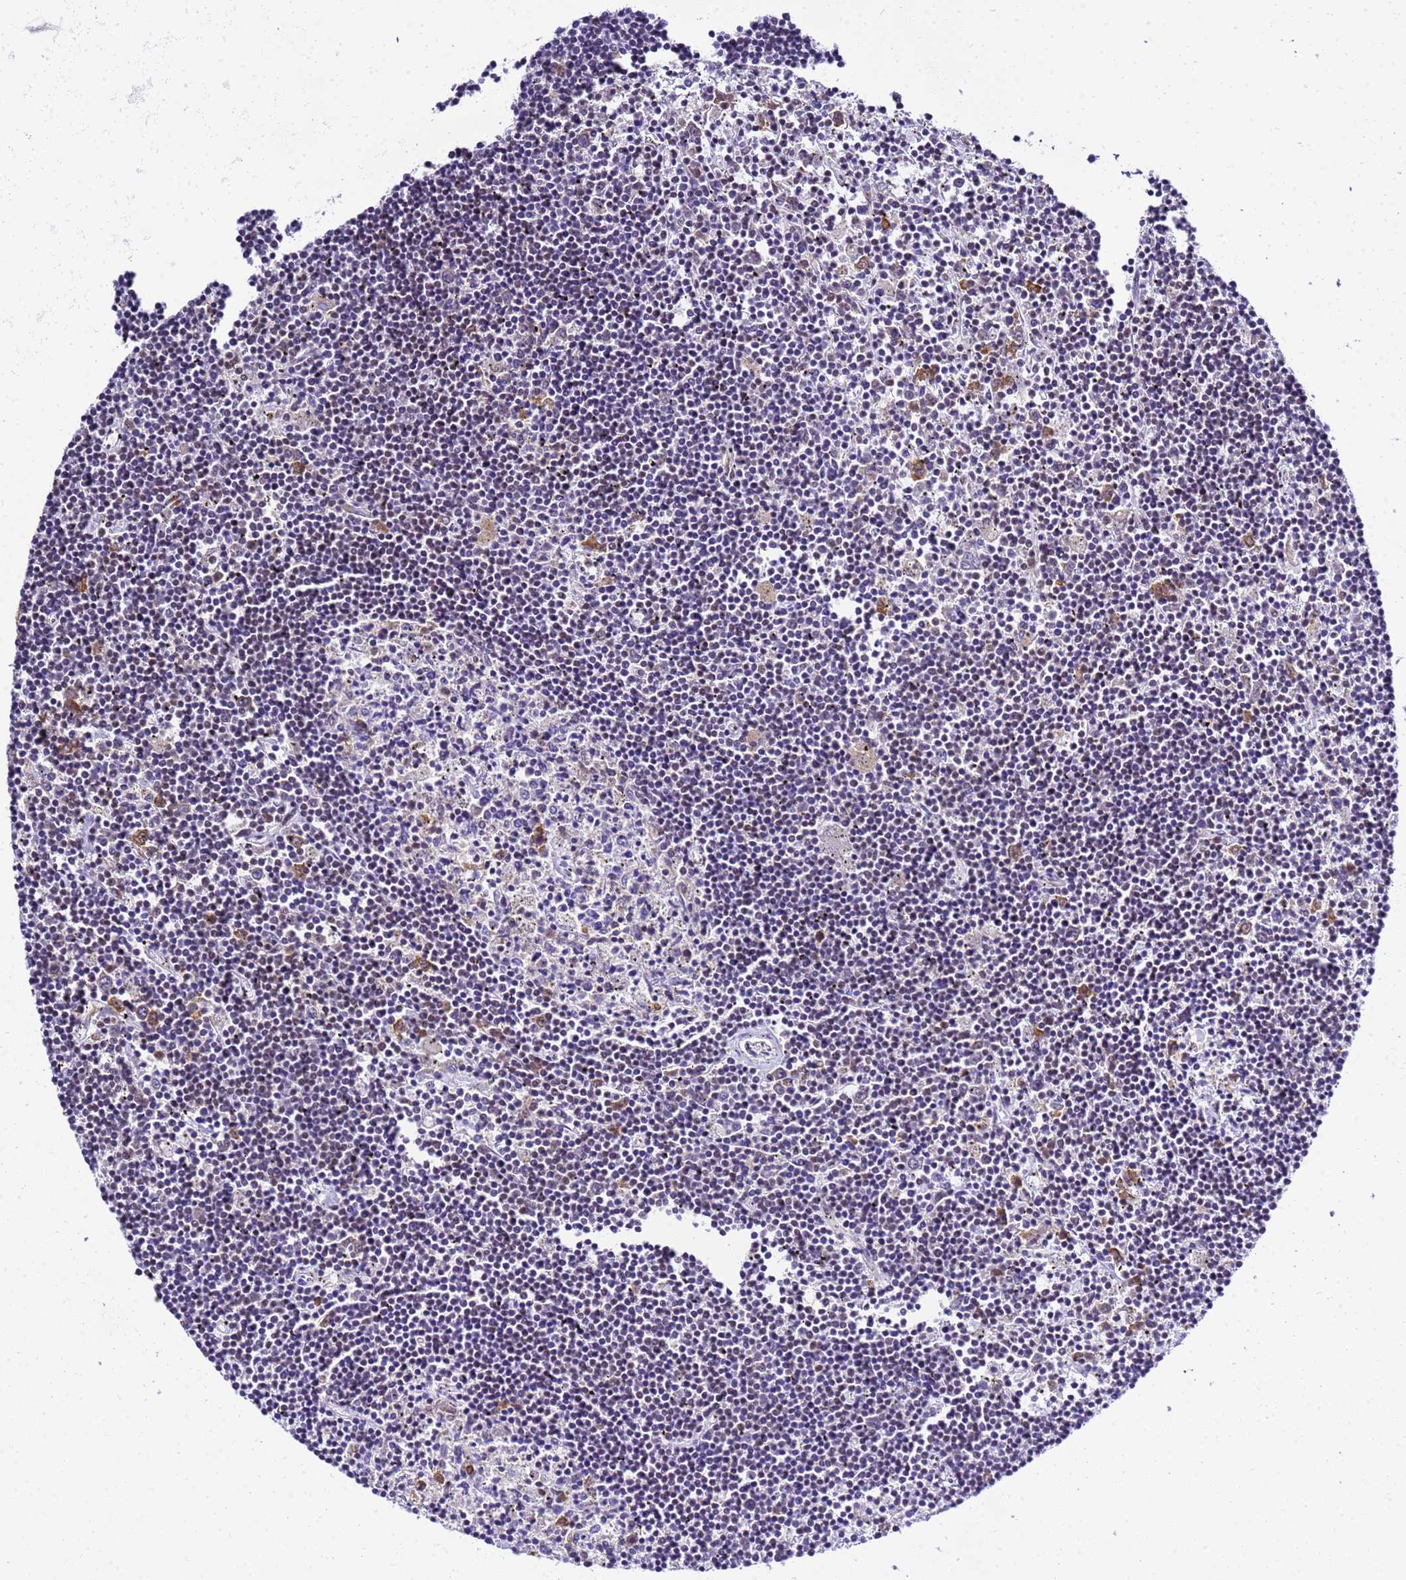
{"staining": {"intensity": "negative", "quantity": "none", "location": "none"}, "tissue": "lymphoma", "cell_type": "Tumor cells", "image_type": "cancer", "snomed": [{"axis": "morphology", "description": "Malignant lymphoma, non-Hodgkin's type, Low grade"}, {"axis": "topography", "description": "Spleen"}], "caption": "Low-grade malignant lymphoma, non-Hodgkin's type was stained to show a protein in brown. There is no significant positivity in tumor cells. (DAB (3,3'-diaminobenzidine) immunohistochemistry, high magnification).", "gene": "SMN1", "patient": {"sex": "male", "age": 76}}